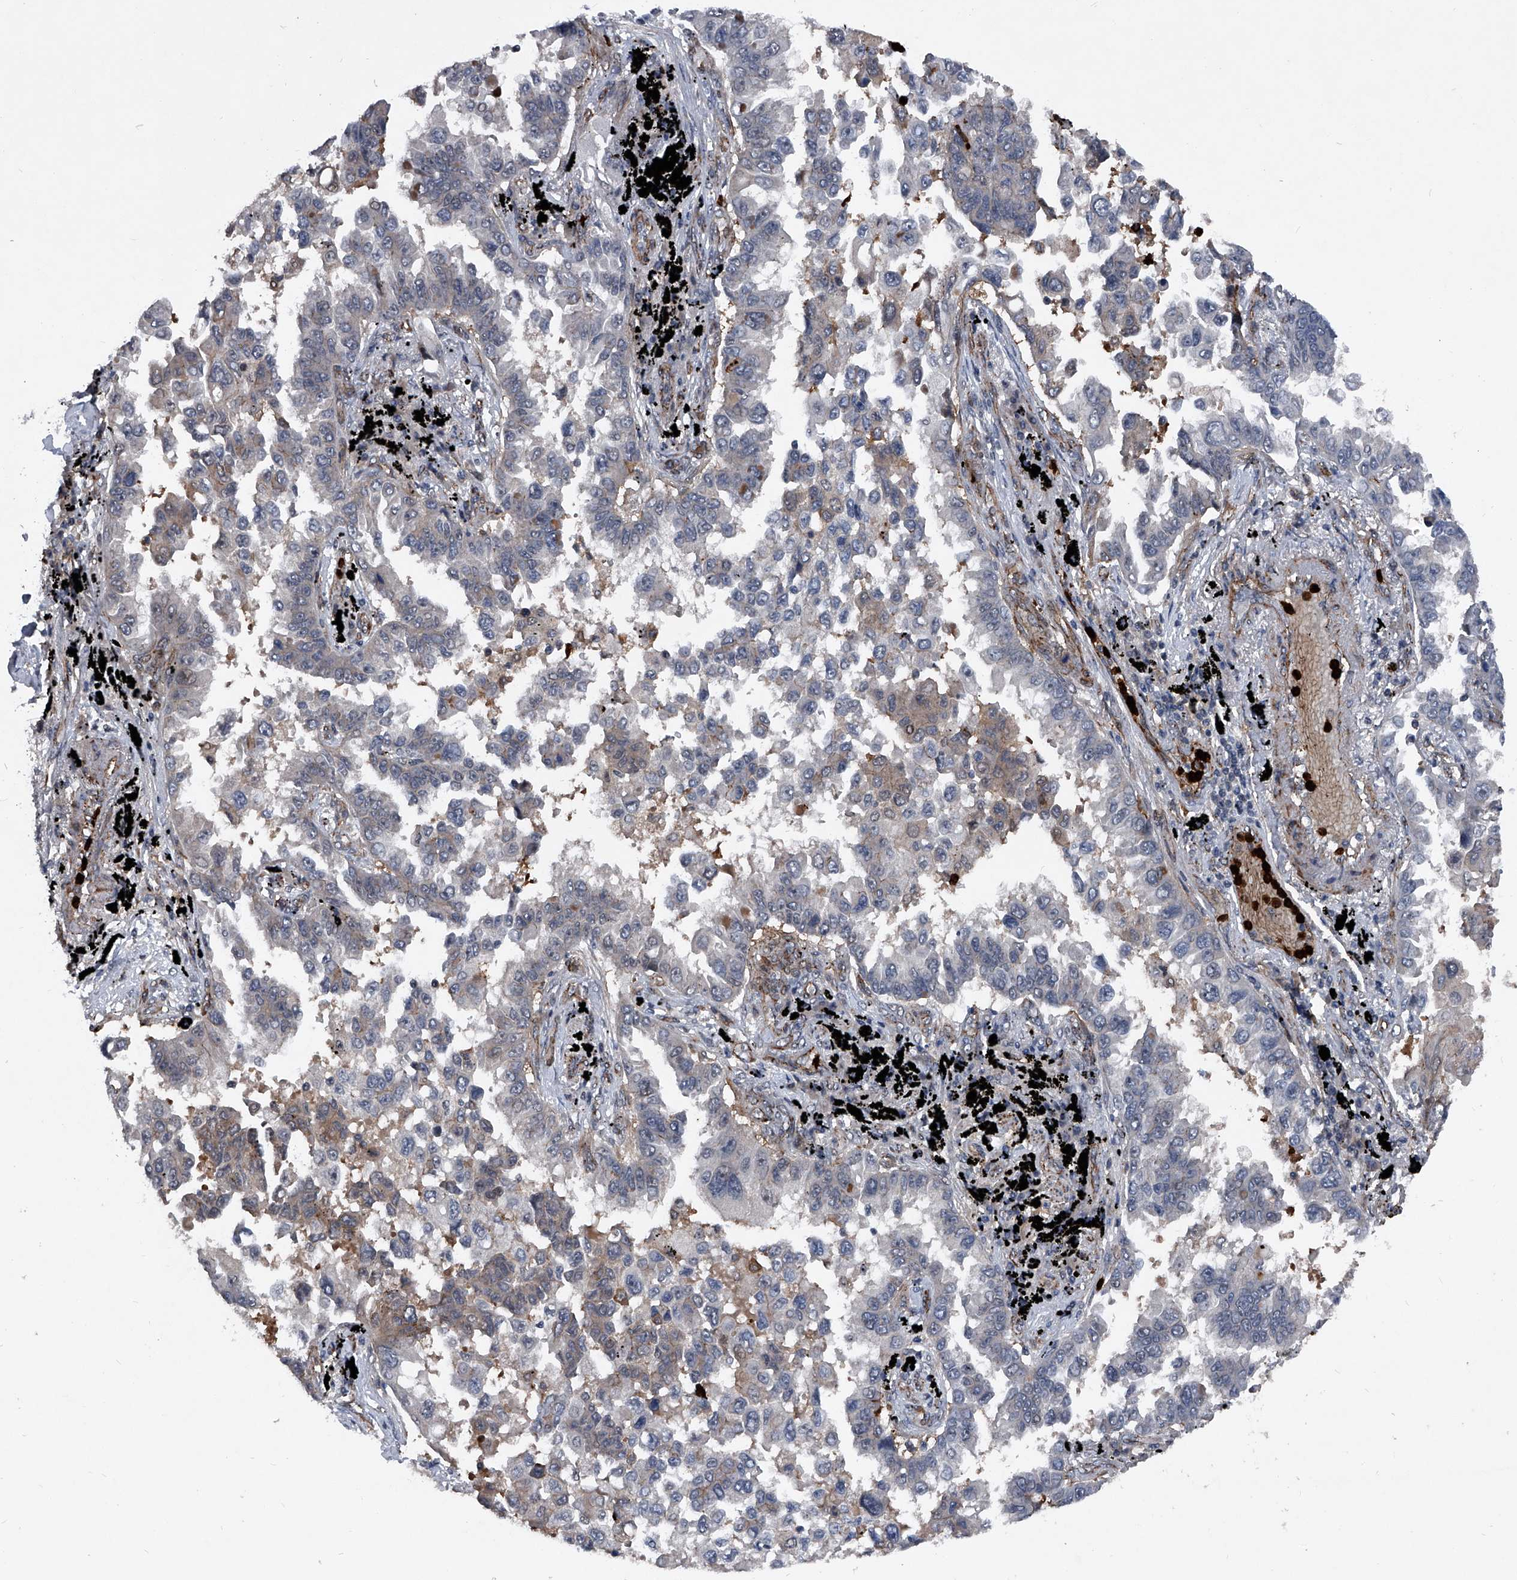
{"staining": {"intensity": "moderate", "quantity": "<25%", "location": "cytoplasmic/membranous"}, "tissue": "lung cancer", "cell_type": "Tumor cells", "image_type": "cancer", "snomed": [{"axis": "morphology", "description": "Adenocarcinoma, NOS"}, {"axis": "topography", "description": "Lung"}], "caption": "Moderate cytoplasmic/membranous protein staining is appreciated in approximately <25% of tumor cells in adenocarcinoma (lung). (IHC, brightfield microscopy, high magnification).", "gene": "MAPKAP1", "patient": {"sex": "female", "age": 67}}